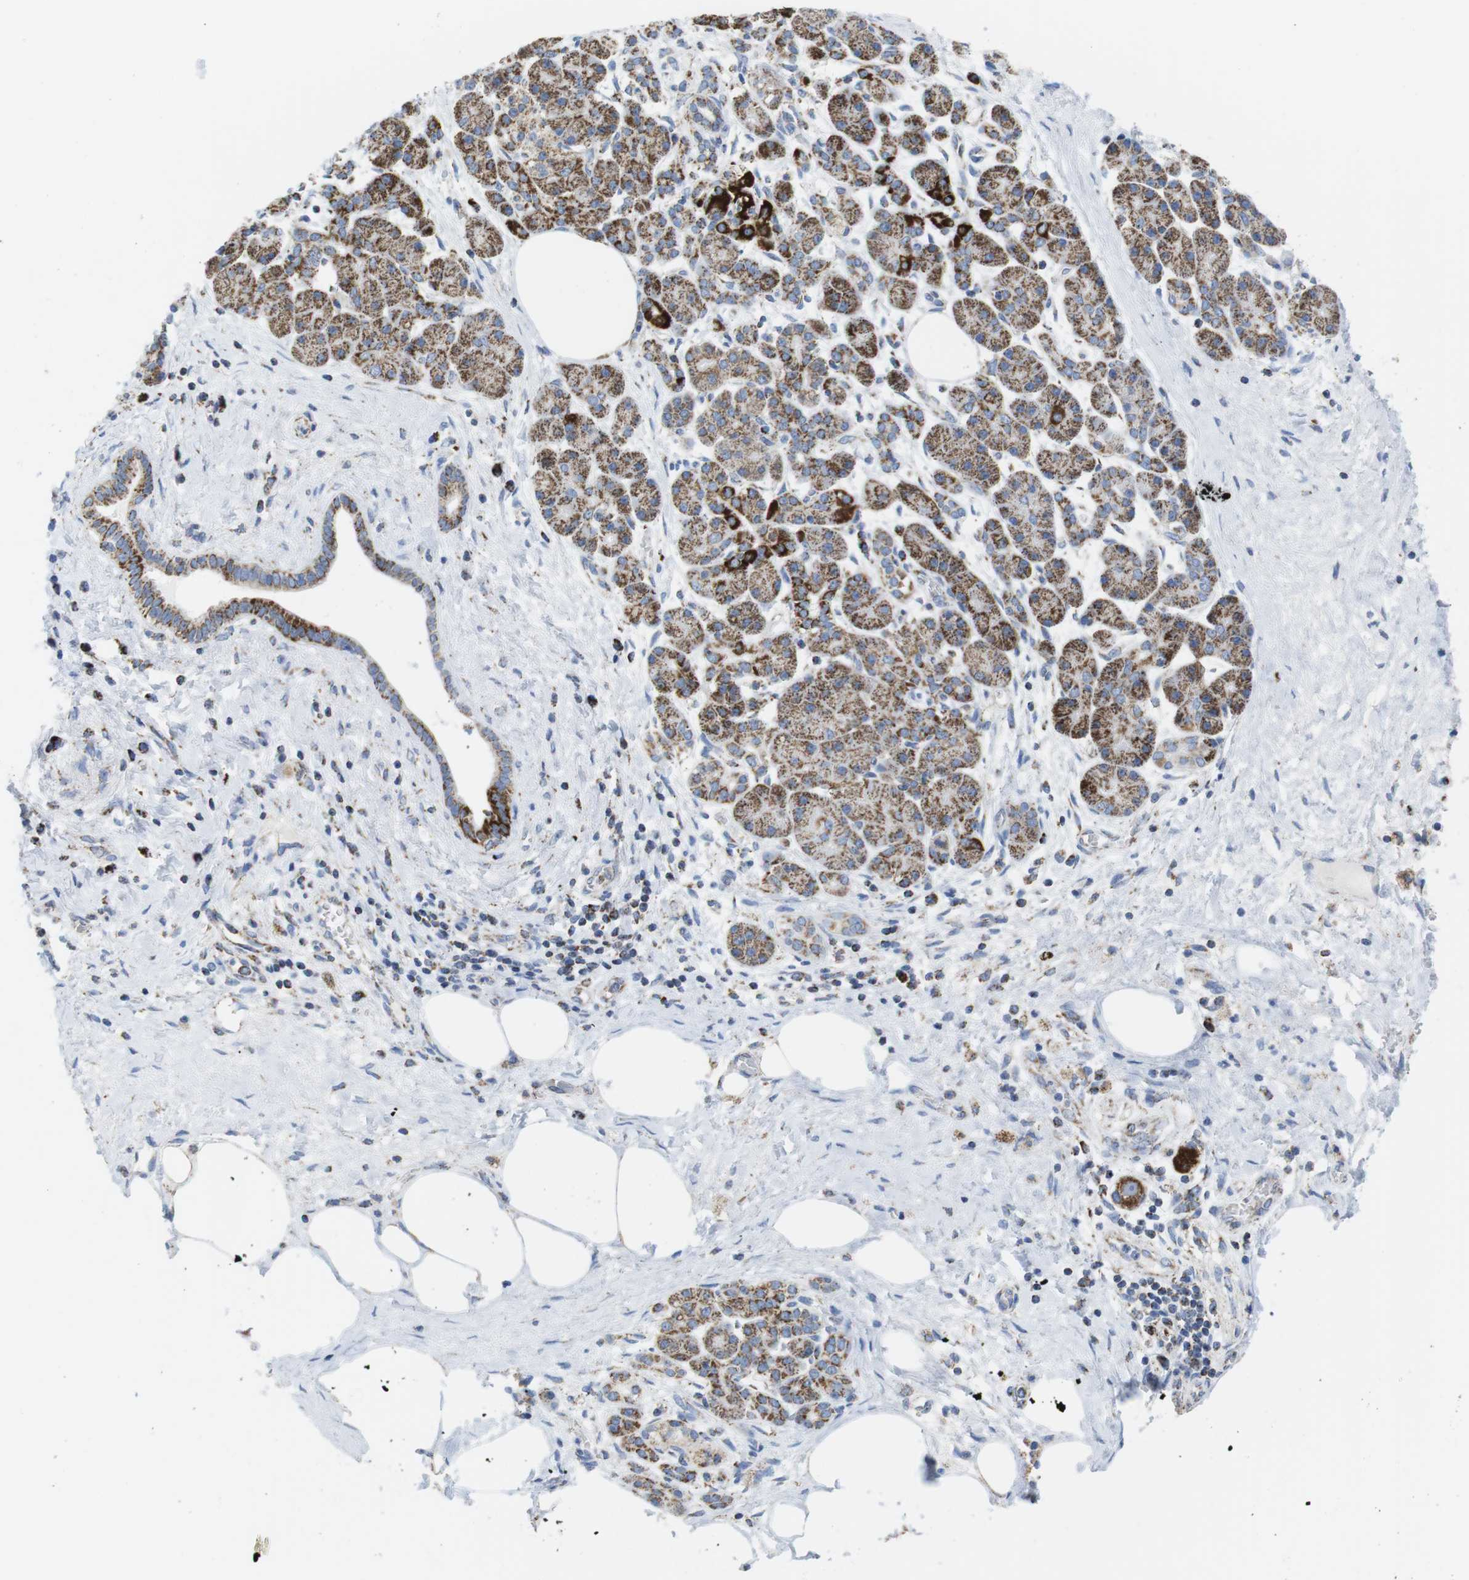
{"staining": {"intensity": "moderate", "quantity": ">75%", "location": "cytoplasmic/membranous"}, "tissue": "pancreatic cancer", "cell_type": "Tumor cells", "image_type": "cancer", "snomed": [{"axis": "morphology", "description": "Adenocarcinoma, NOS"}, {"axis": "topography", "description": "Pancreas"}], "caption": "IHC (DAB (3,3'-diaminobenzidine)) staining of human adenocarcinoma (pancreatic) displays moderate cytoplasmic/membranous protein staining in approximately >75% of tumor cells. The staining was performed using DAB (3,3'-diaminobenzidine), with brown indicating positive protein expression. Nuclei are stained blue with hematoxylin.", "gene": "ATP5PO", "patient": {"sex": "female", "age": 70}}